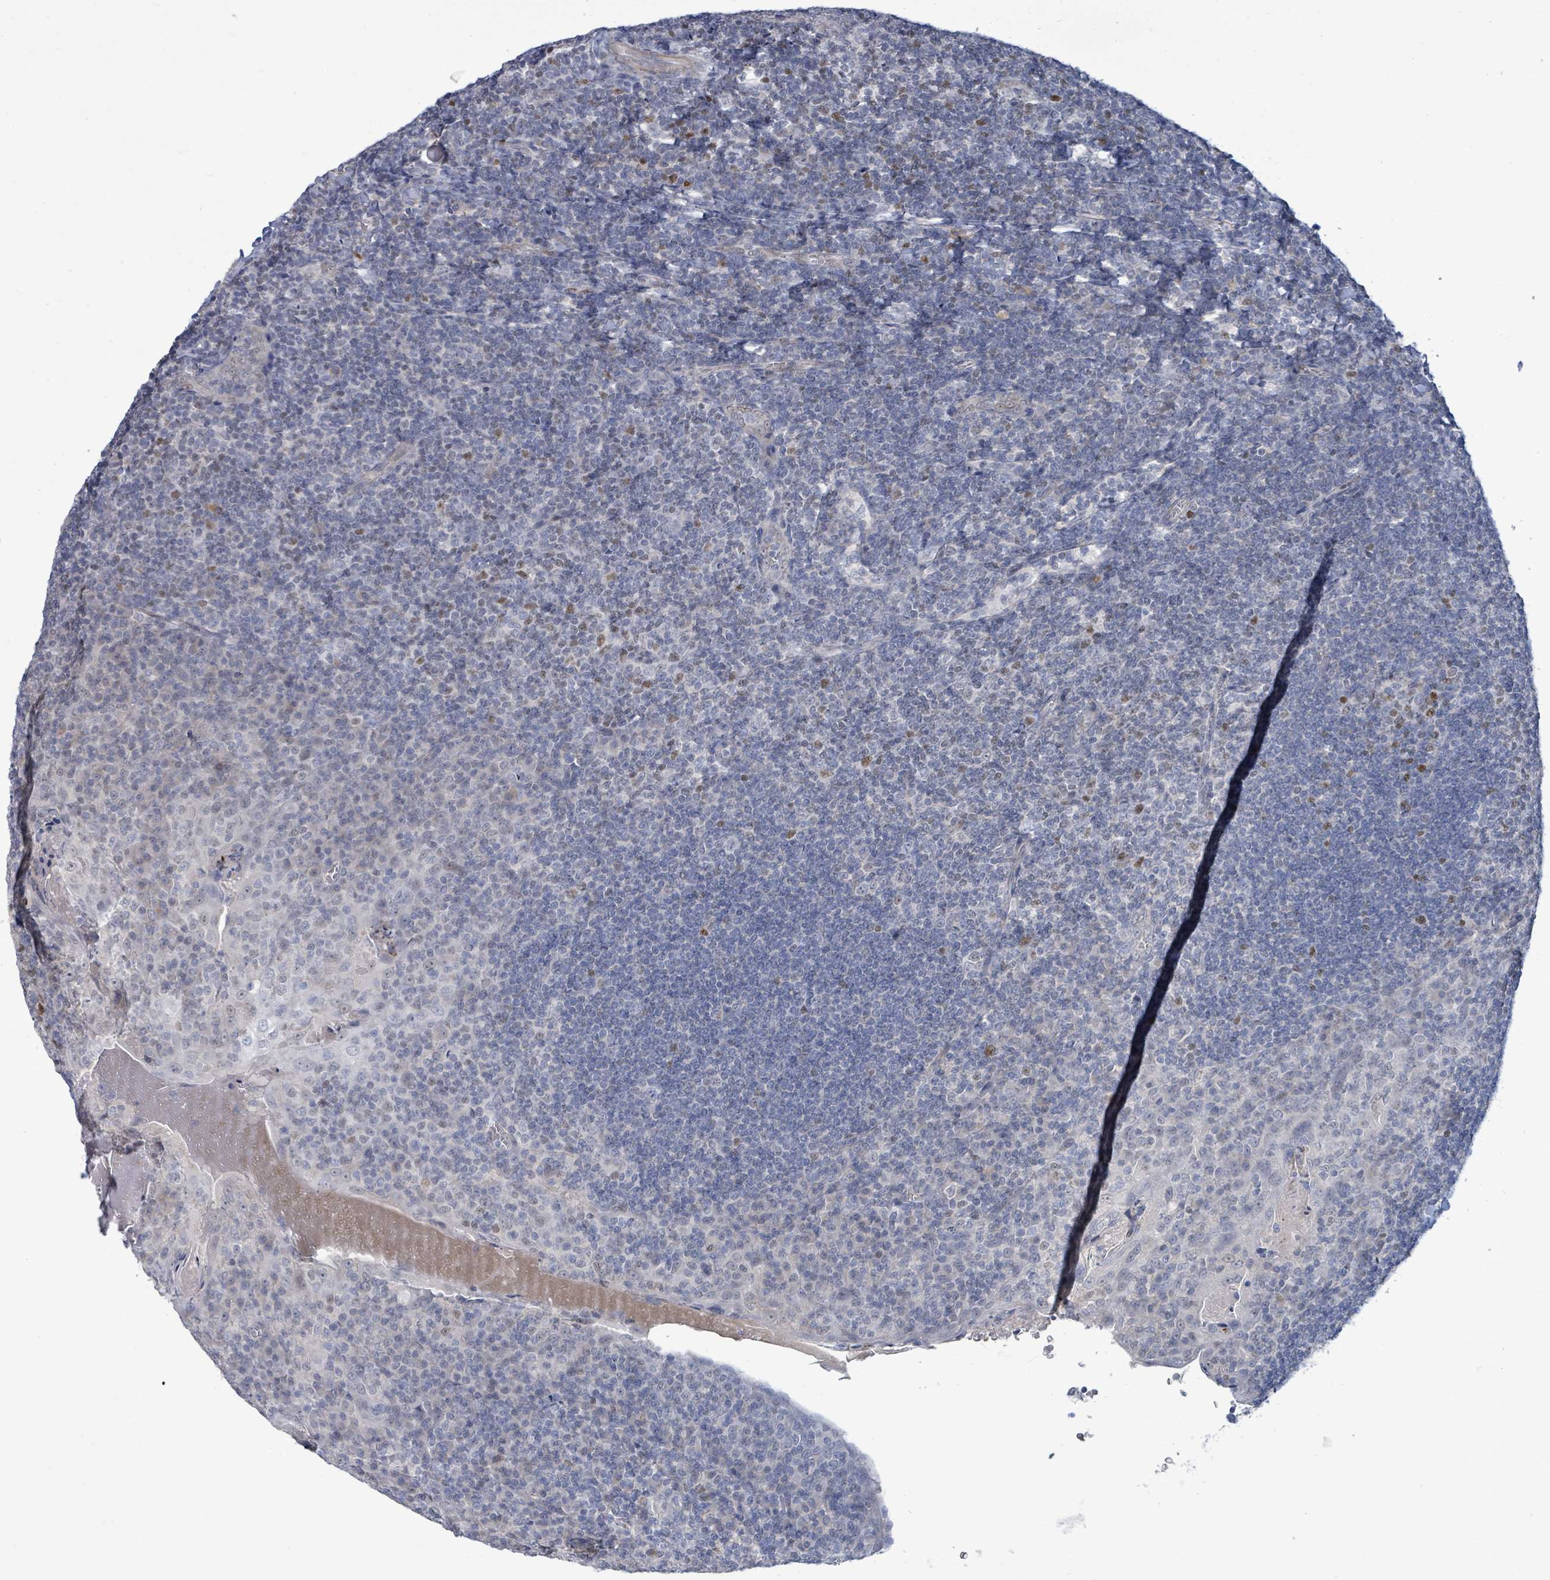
{"staining": {"intensity": "moderate", "quantity": "<25%", "location": "nuclear"}, "tissue": "tonsil", "cell_type": "Non-germinal center cells", "image_type": "normal", "snomed": [{"axis": "morphology", "description": "Normal tissue, NOS"}, {"axis": "topography", "description": "Tonsil"}], "caption": "Immunohistochemistry image of normal tonsil: tonsil stained using immunohistochemistry displays low levels of moderate protein expression localized specifically in the nuclear of non-germinal center cells, appearing as a nuclear brown color.", "gene": "ZFPM1", "patient": {"sex": "male", "age": 17}}